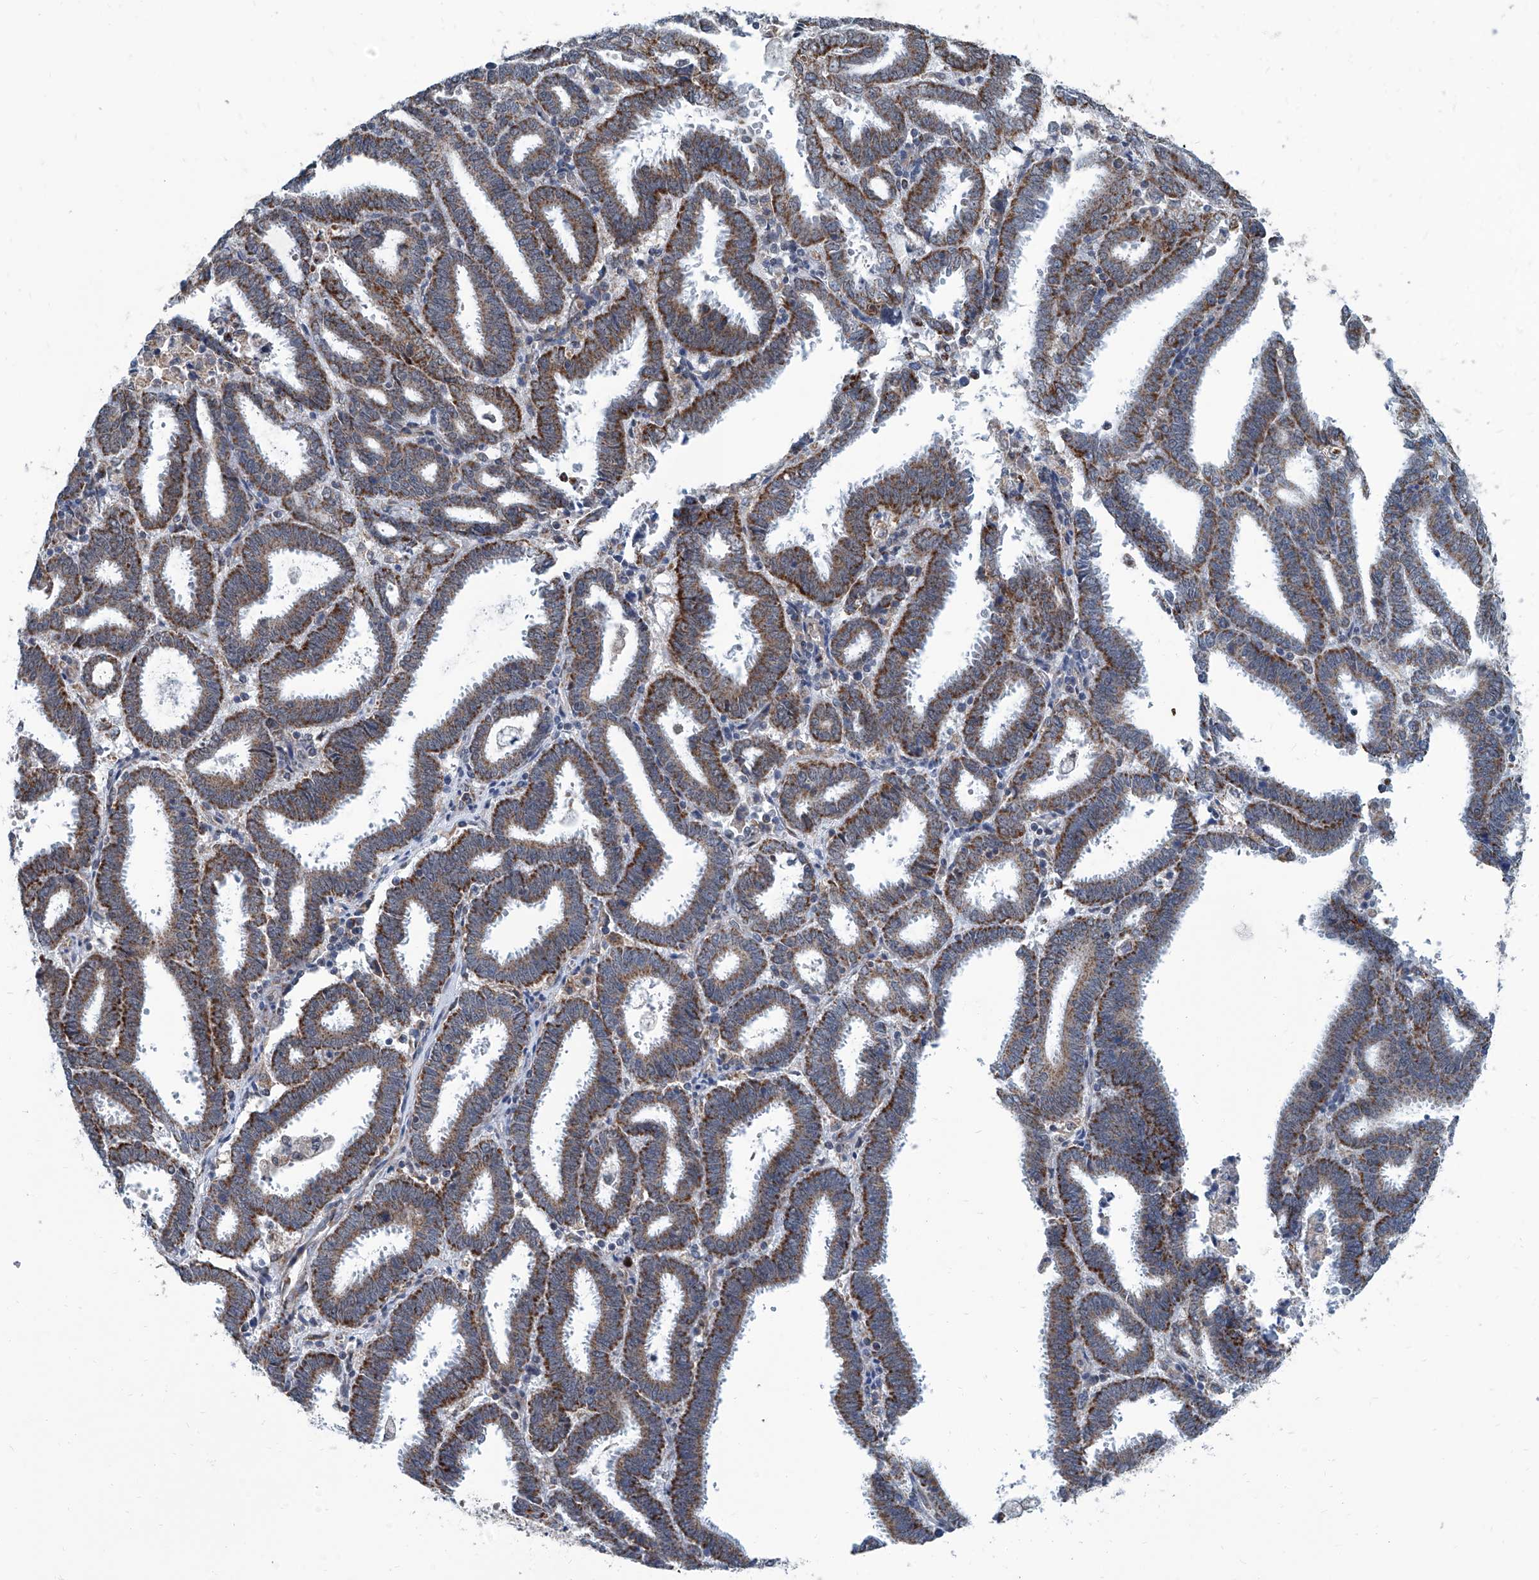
{"staining": {"intensity": "moderate", "quantity": ">75%", "location": "cytoplasmic/membranous"}, "tissue": "endometrial cancer", "cell_type": "Tumor cells", "image_type": "cancer", "snomed": [{"axis": "morphology", "description": "Adenocarcinoma, NOS"}, {"axis": "topography", "description": "Uterus"}], "caption": "Protein expression analysis of human endometrial cancer (adenocarcinoma) reveals moderate cytoplasmic/membranous positivity in about >75% of tumor cells.", "gene": "USP48", "patient": {"sex": "female", "age": 83}}